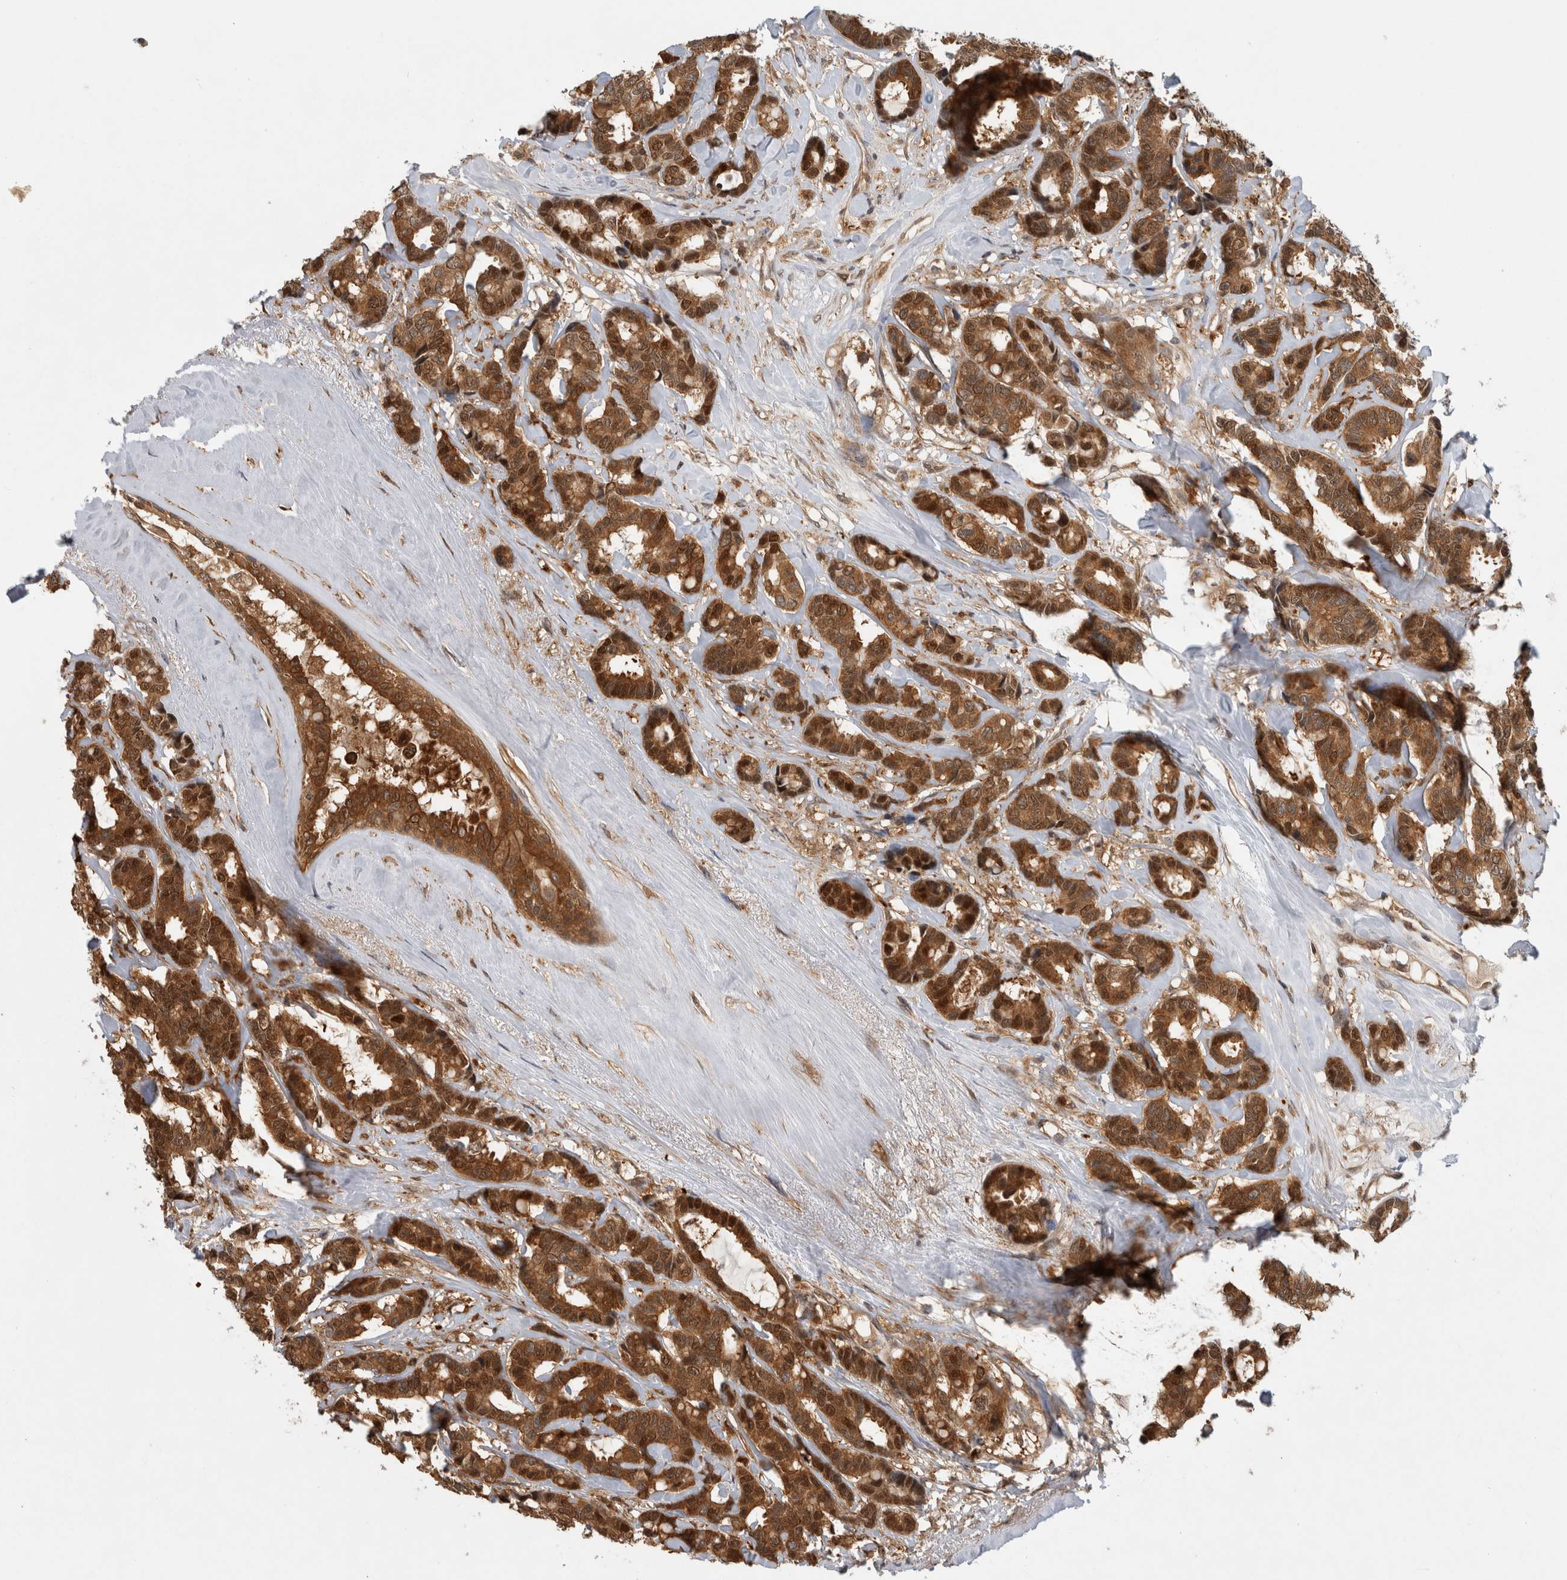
{"staining": {"intensity": "strong", "quantity": ">75%", "location": "cytoplasmic/membranous,nuclear"}, "tissue": "breast cancer", "cell_type": "Tumor cells", "image_type": "cancer", "snomed": [{"axis": "morphology", "description": "Duct carcinoma"}, {"axis": "topography", "description": "Breast"}], "caption": "There is high levels of strong cytoplasmic/membranous and nuclear staining in tumor cells of invasive ductal carcinoma (breast), as demonstrated by immunohistochemical staining (brown color).", "gene": "ASTN2", "patient": {"sex": "female", "age": 87}}